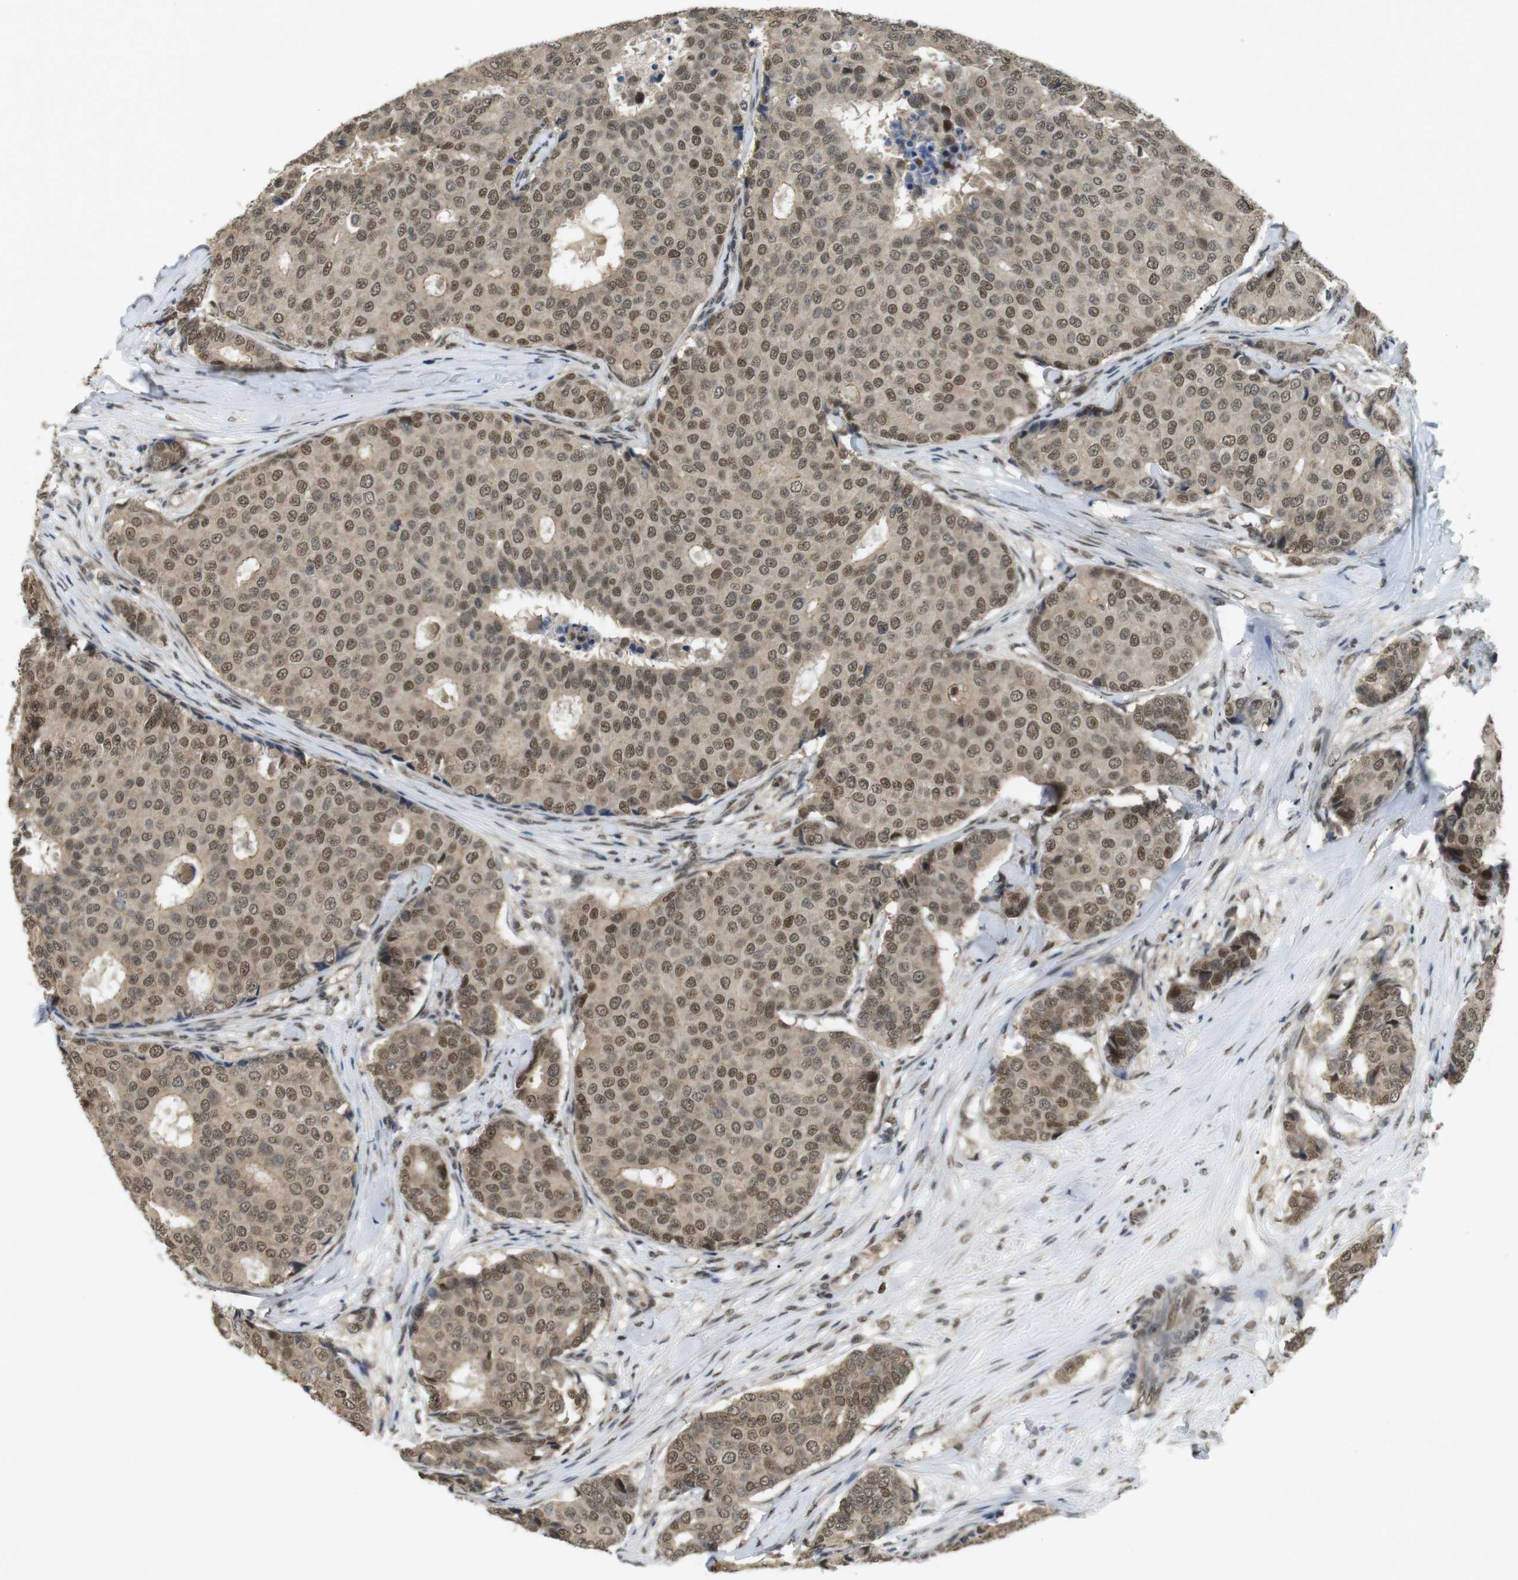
{"staining": {"intensity": "moderate", "quantity": ">75%", "location": "cytoplasmic/membranous,nuclear"}, "tissue": "breast cancer", "cell_type": "Tumor cells", "image_type": "cancer", "snomed": [{"axis": "morphology", "description": "Duct carcinoma"}, {"axis": "topography", "description": "Breast"}], "caption": "Protein positivity by immunohistochemistry demonstrates moderate cytoplasmic/membranous and nuclear expression in approximately >75% of tumor cells in breast cancer. (Stains: DAB in brown, nuclei in blue, Microscopy: brightfield microscopy at high magnification).", "gene": "ORAI3", "patient": {"sex": "female", "age": 75}}